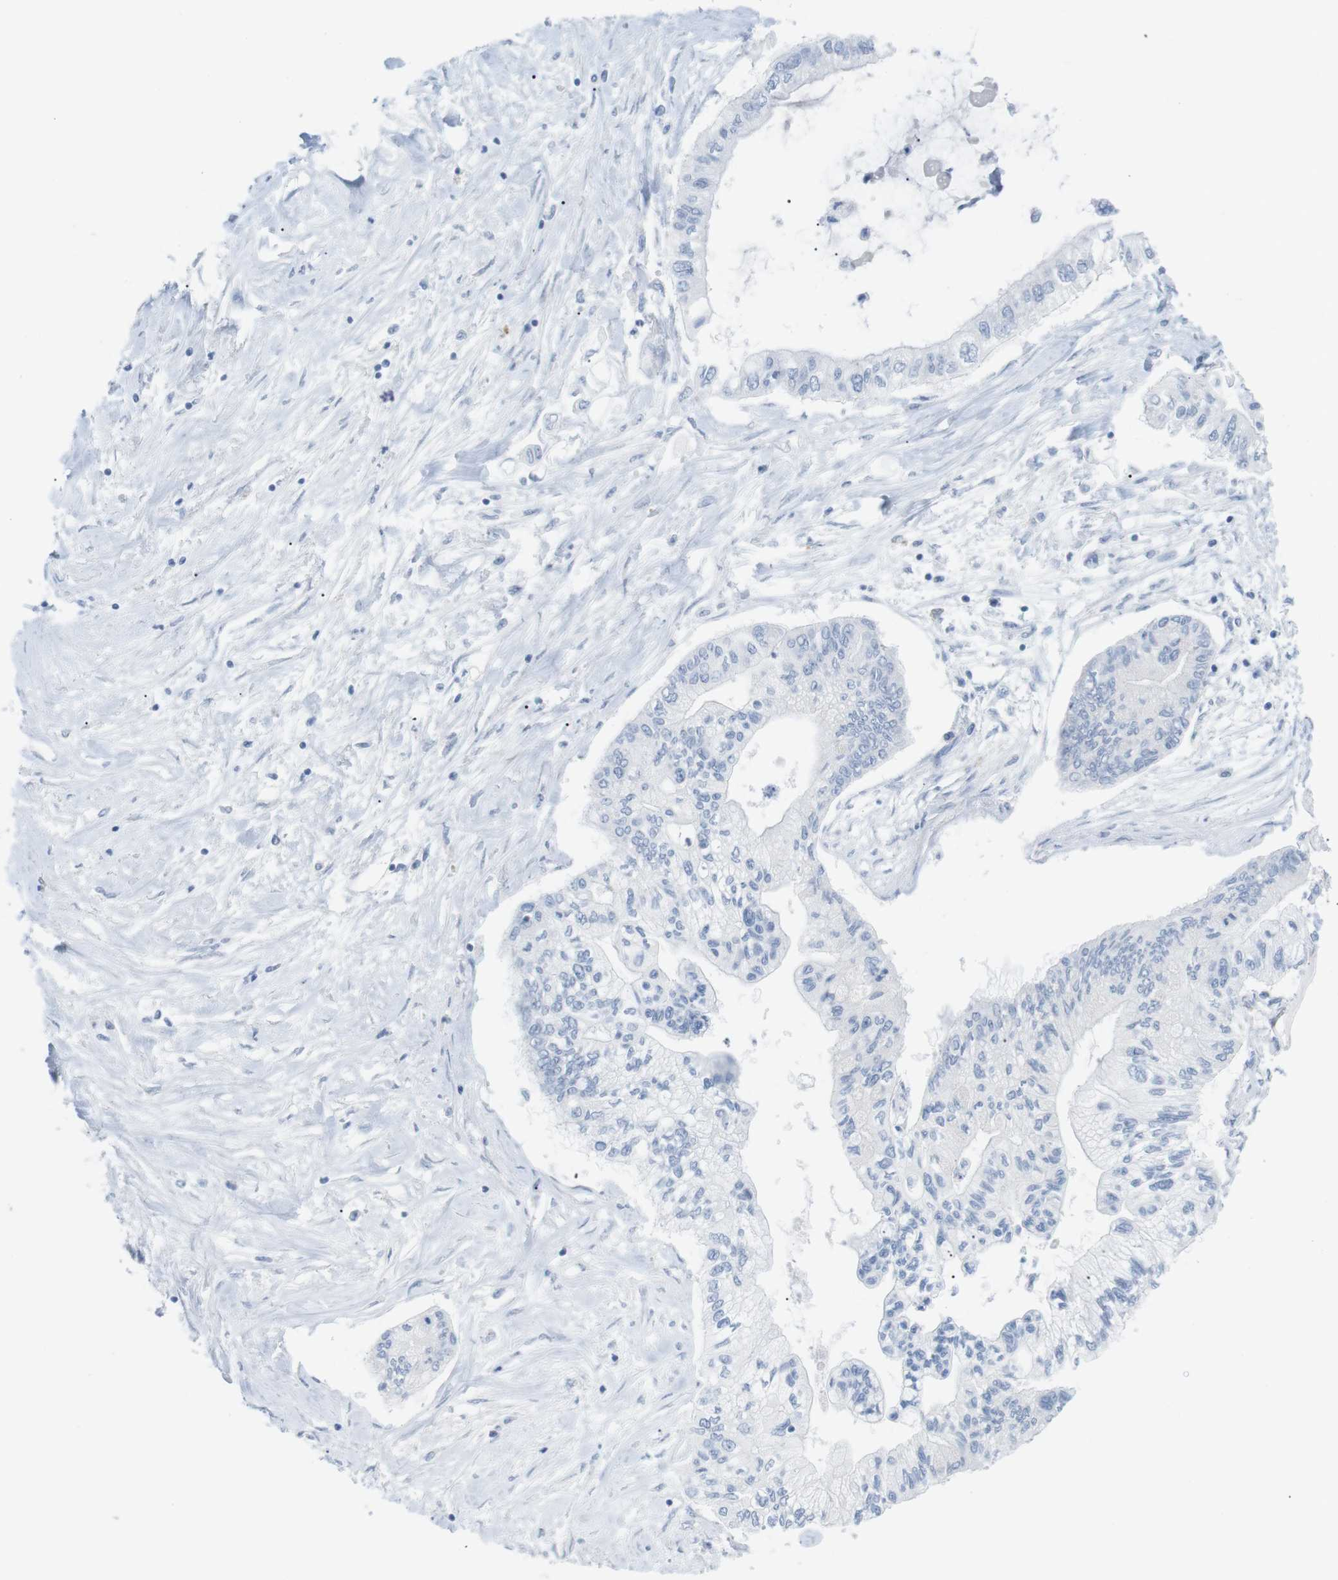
{"staining": {"intensity": "negative", "quantity": "none", "location": "none"}, "tissue": "pancreatic cancer", "cell_type": "Tumor cells", "image_type": "cancer", "snomed": [{"axis": "morphology", "description": "Adenocarcinoma, NOS"}, {"axis": "topography", "description": "Pancreas"}], "caption": "Tumor cells show no significant protein expression in pancreatic cancer (adenocarcinoma).", "gene": "HBG2", "patient": {"sex": "female", "age": 77}}